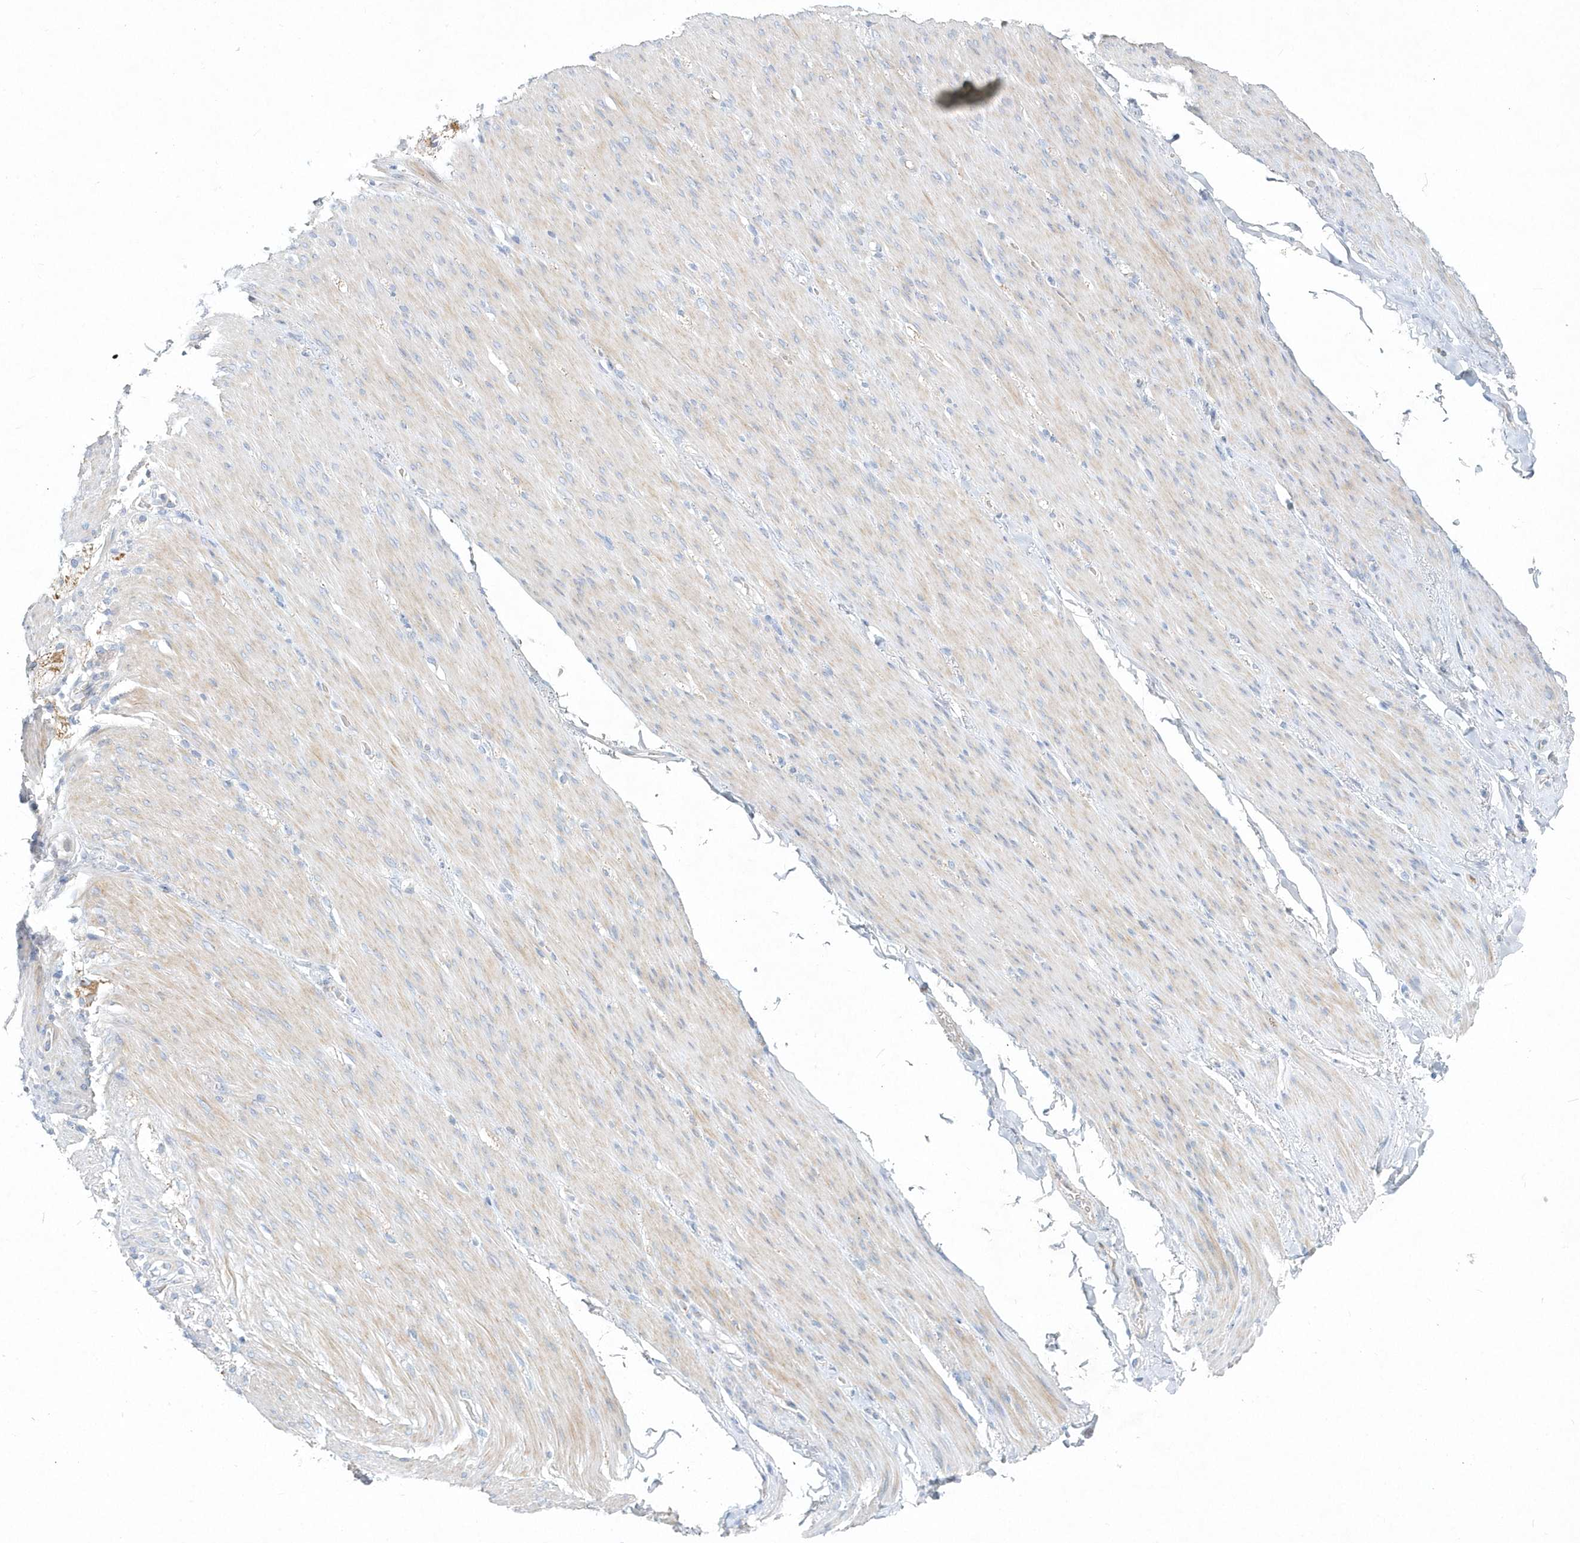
{"staining": {"intensity": "negative", "quantity": "none", "location": "none"}, "tissue": "adipose tissue", "cell_type": "Adipocytes", "image_type": "normal", "snomed": [{"axis": "morphology", "description": "Normal tissue, NOS"}, {"axis": "topography", "description": "Colon"}, {"axis": "topography", "description": "Peripheral nerve tissue"}], "caption": "Adipocytes are negative for brown protein staining in normal adipose tissue. (DAB immunohistochemistry visualized using brightfield microscopy, high magnification).", "gene": "DNAH1", "patient": {"sex": "female", "age": 61}}